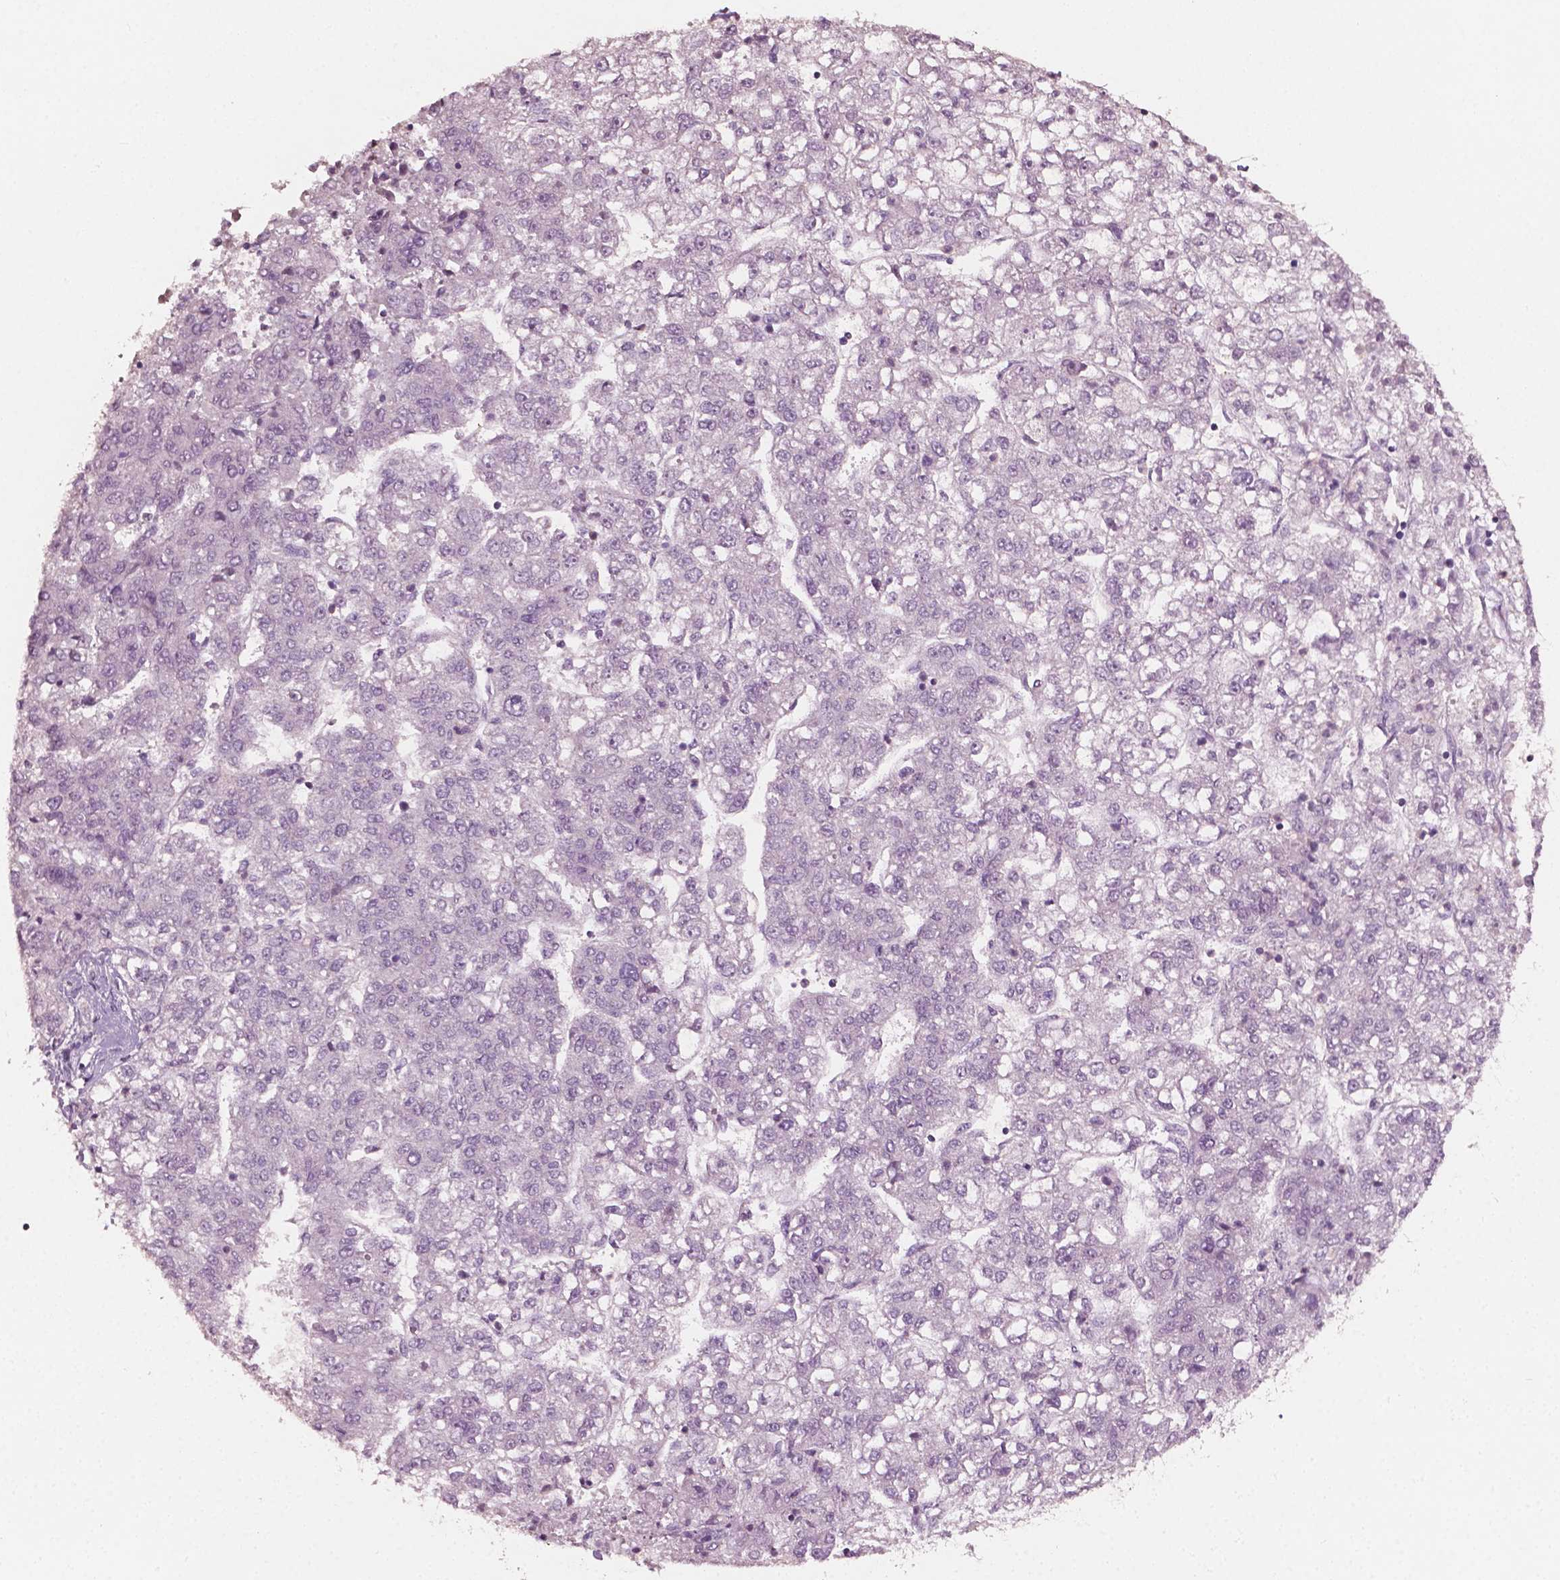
{"staining": {"intensity": "negative", "quantity": "none", "location": "none"}, "tissue": "liver cancer", "cell_type": "Tumor cells", "image_type": "cancer", "snomed": [{"axis": "morphology", "description": "Carcinoma, Hepatocellular, NOS"}, {"axis": "topography", "description": "Liver"}], "caption": "This is an immunohistochemistry (IHC) photomicrograph of human liver cancer. There is no positivity in tumor cells.", "gene": "PLA2R1", "patient": {"sex": "male", "age": 56}}